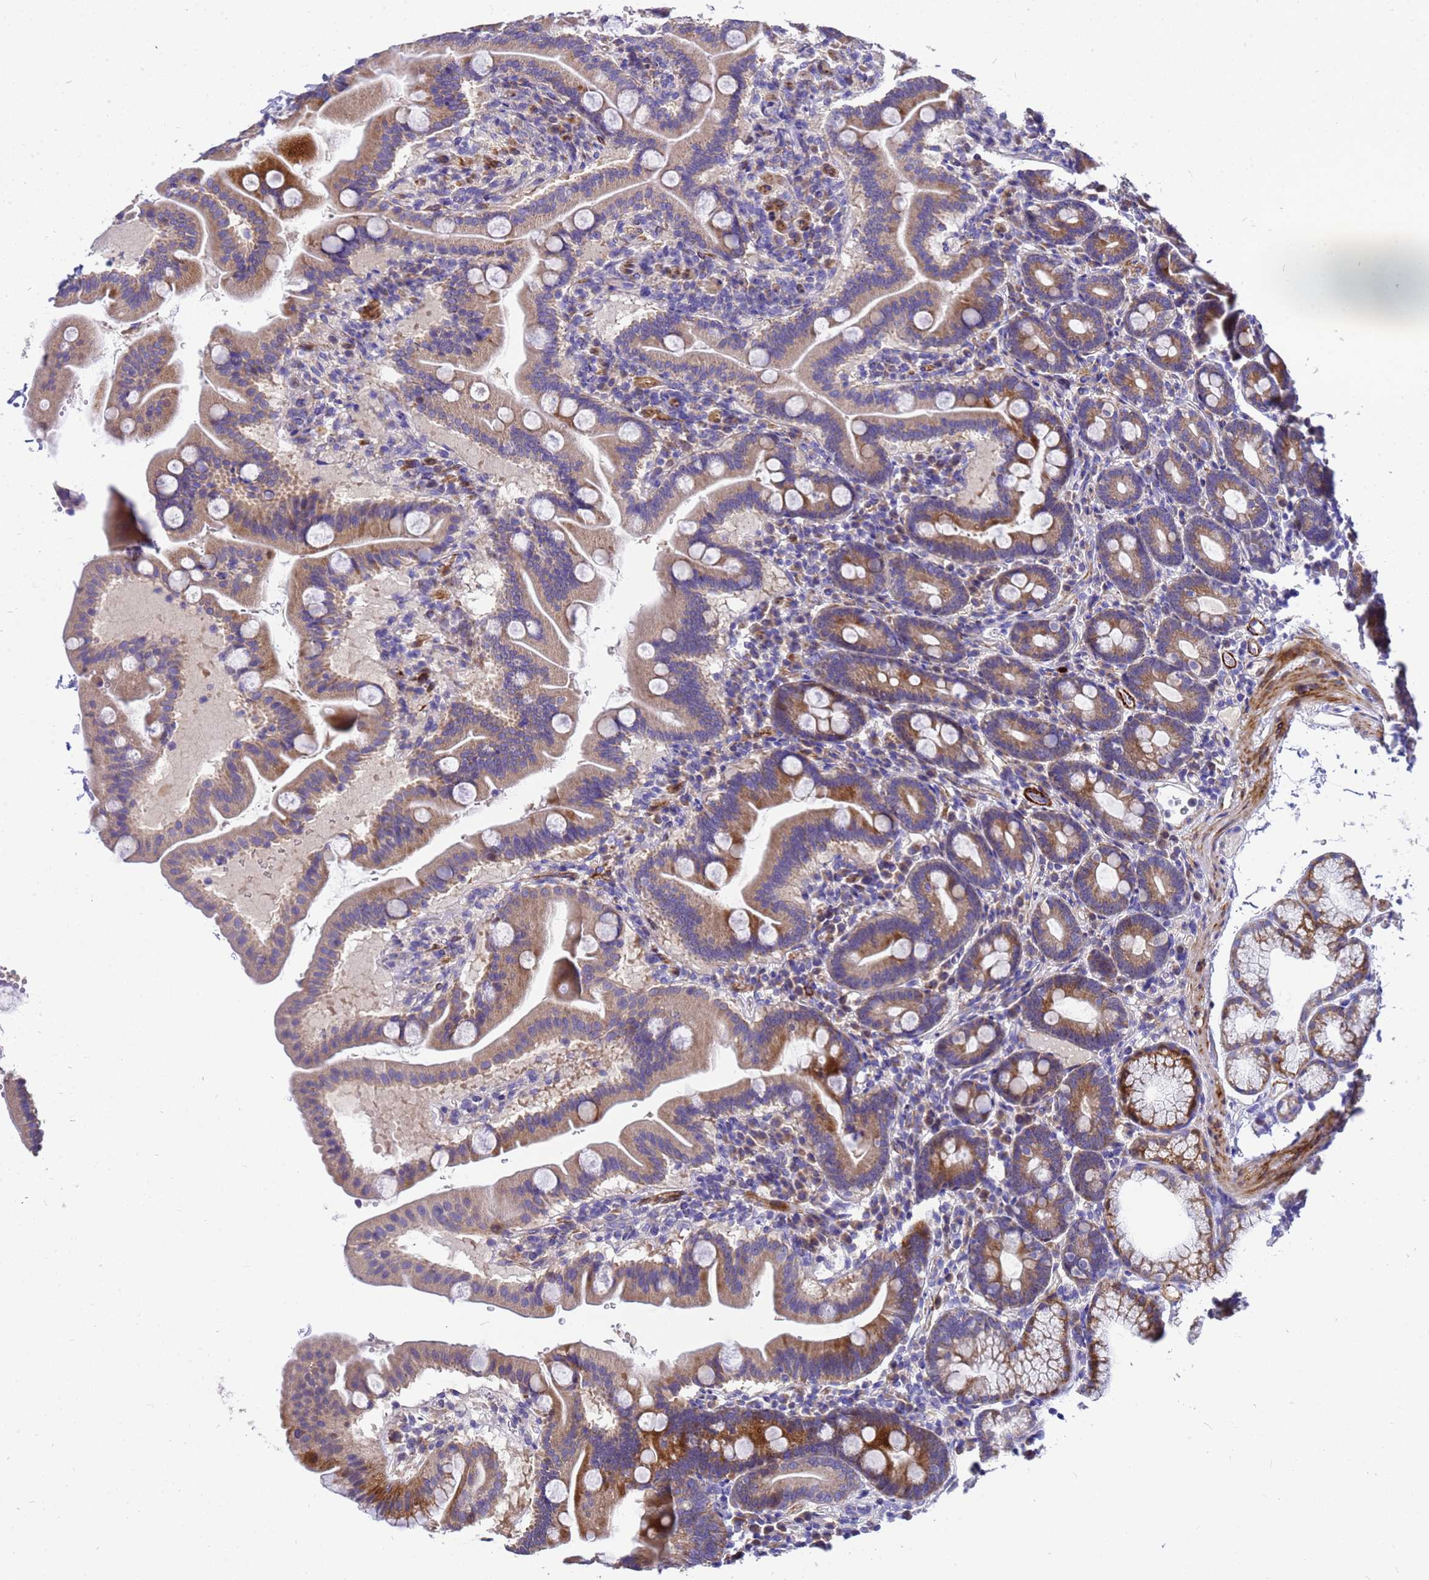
{"staining": {"intensity": "moderate", "quantity": "25%-75%", "location": "cytoplasmic/membranous"}, "tissue": "duodenum", "cell_type": "Glandular cells", "image_type": "normal", "snomed": [{"axis": "morphology", "description": "Normal tissue, NOS"}, {"axis": "topography", "description": "Duodenum"}], "caption": "Duodenum stained for a protein (brown) demonstrates moderate cytoplasmic/membranous positive expression in about 25%-75% of glandular cells.", "gene": "POP7", "patient": {"sex": "male", "age": 54}}